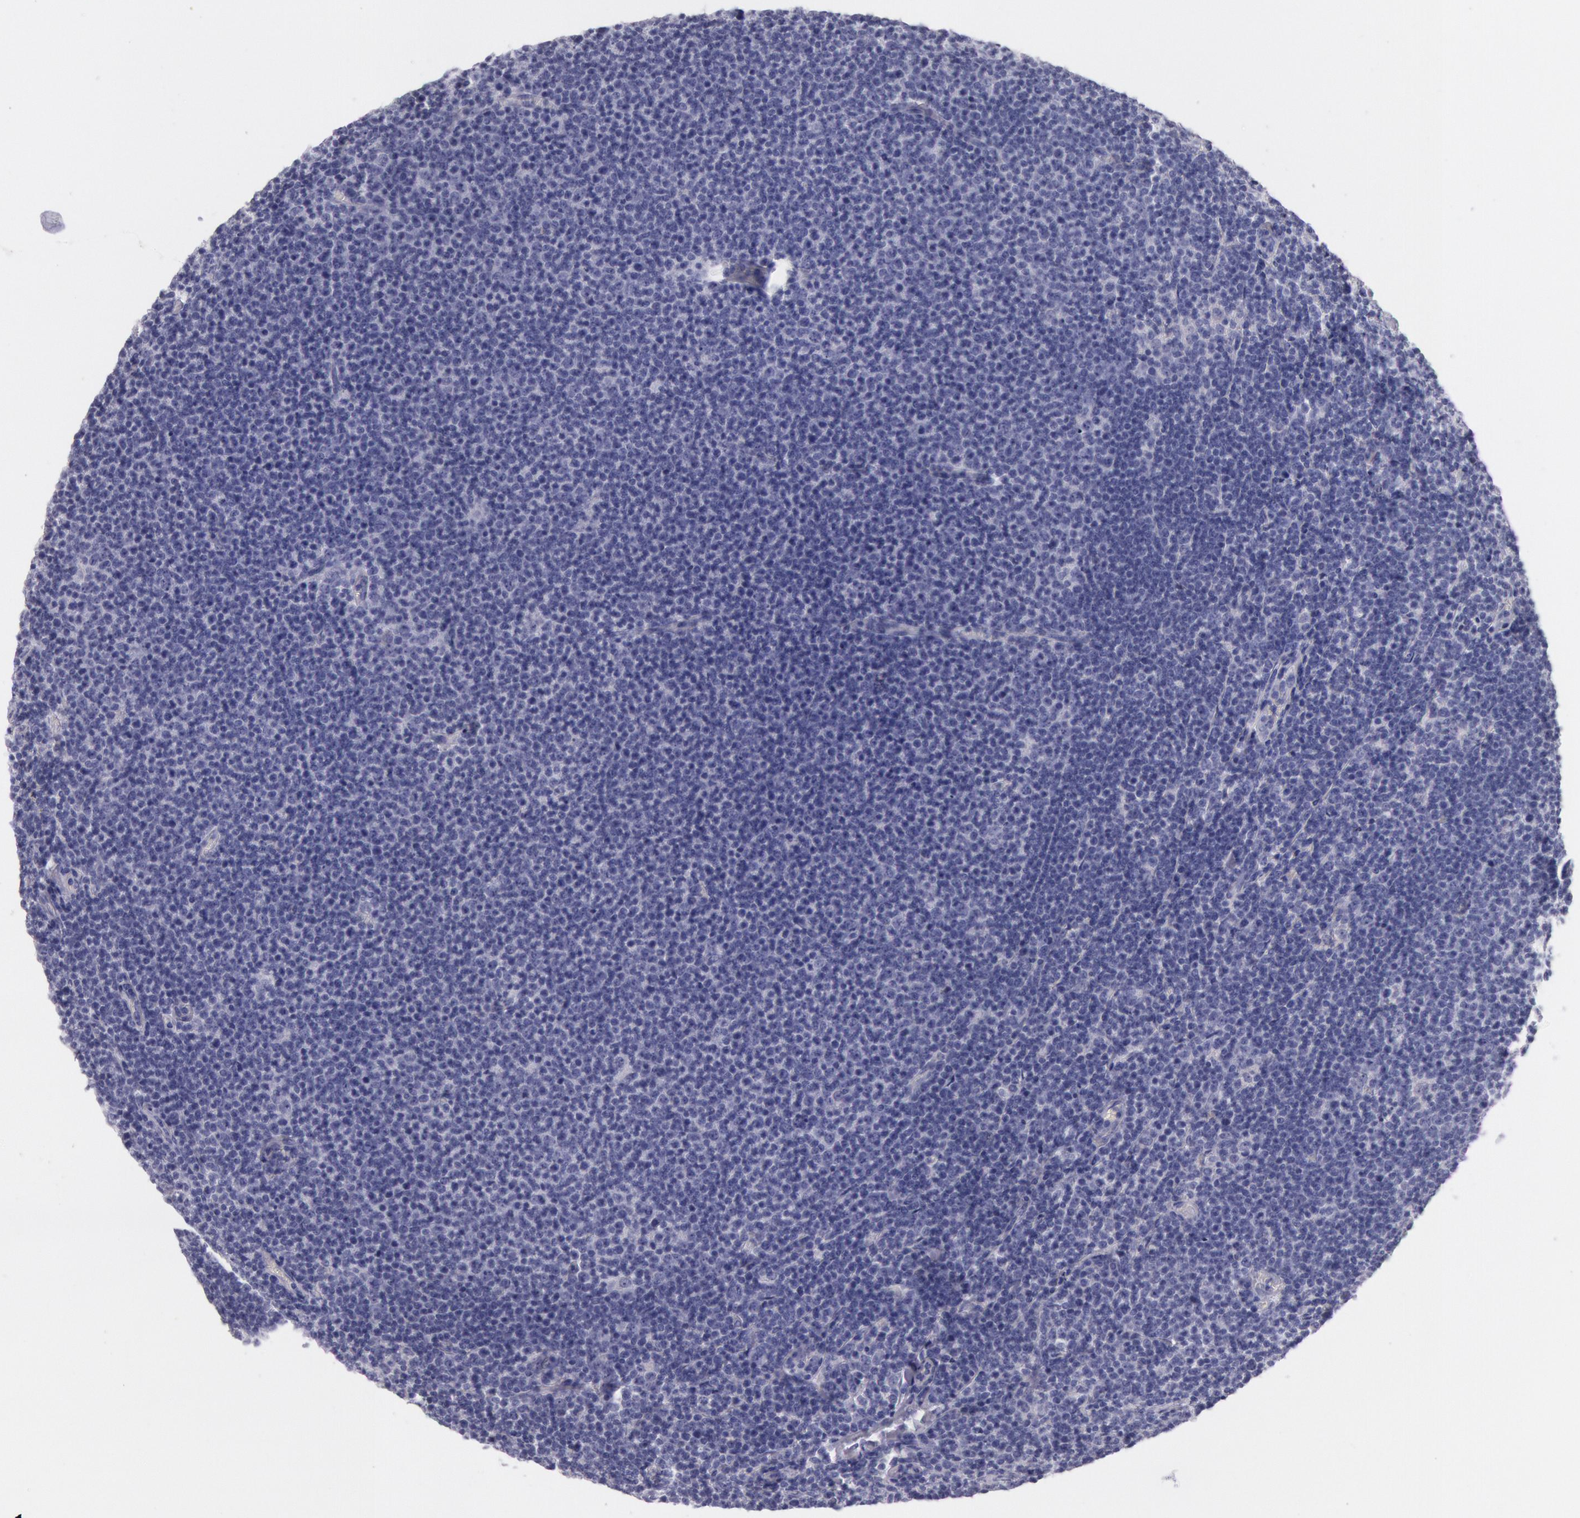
{"staining": {"intensity": "negative", "quantity": "none", "location": "none"}, "tissue": "lymphoma", "cell_type": "Tumor cells", "image_type": "cancer", "snomed": [{"axis": "morphology", "description": "Malignant lymphoma, non-Hodgkin's type, Low grade"}, {"axis": "topography", "description": "Lymph node"}], "caption": "An image of low-grade malignant lymphoma, non-Hodgkin's type stained for a protein shows no brown staining in tumor cells.", "gene": "EGFR", "patient": {"sex": "male", "age": 74}}